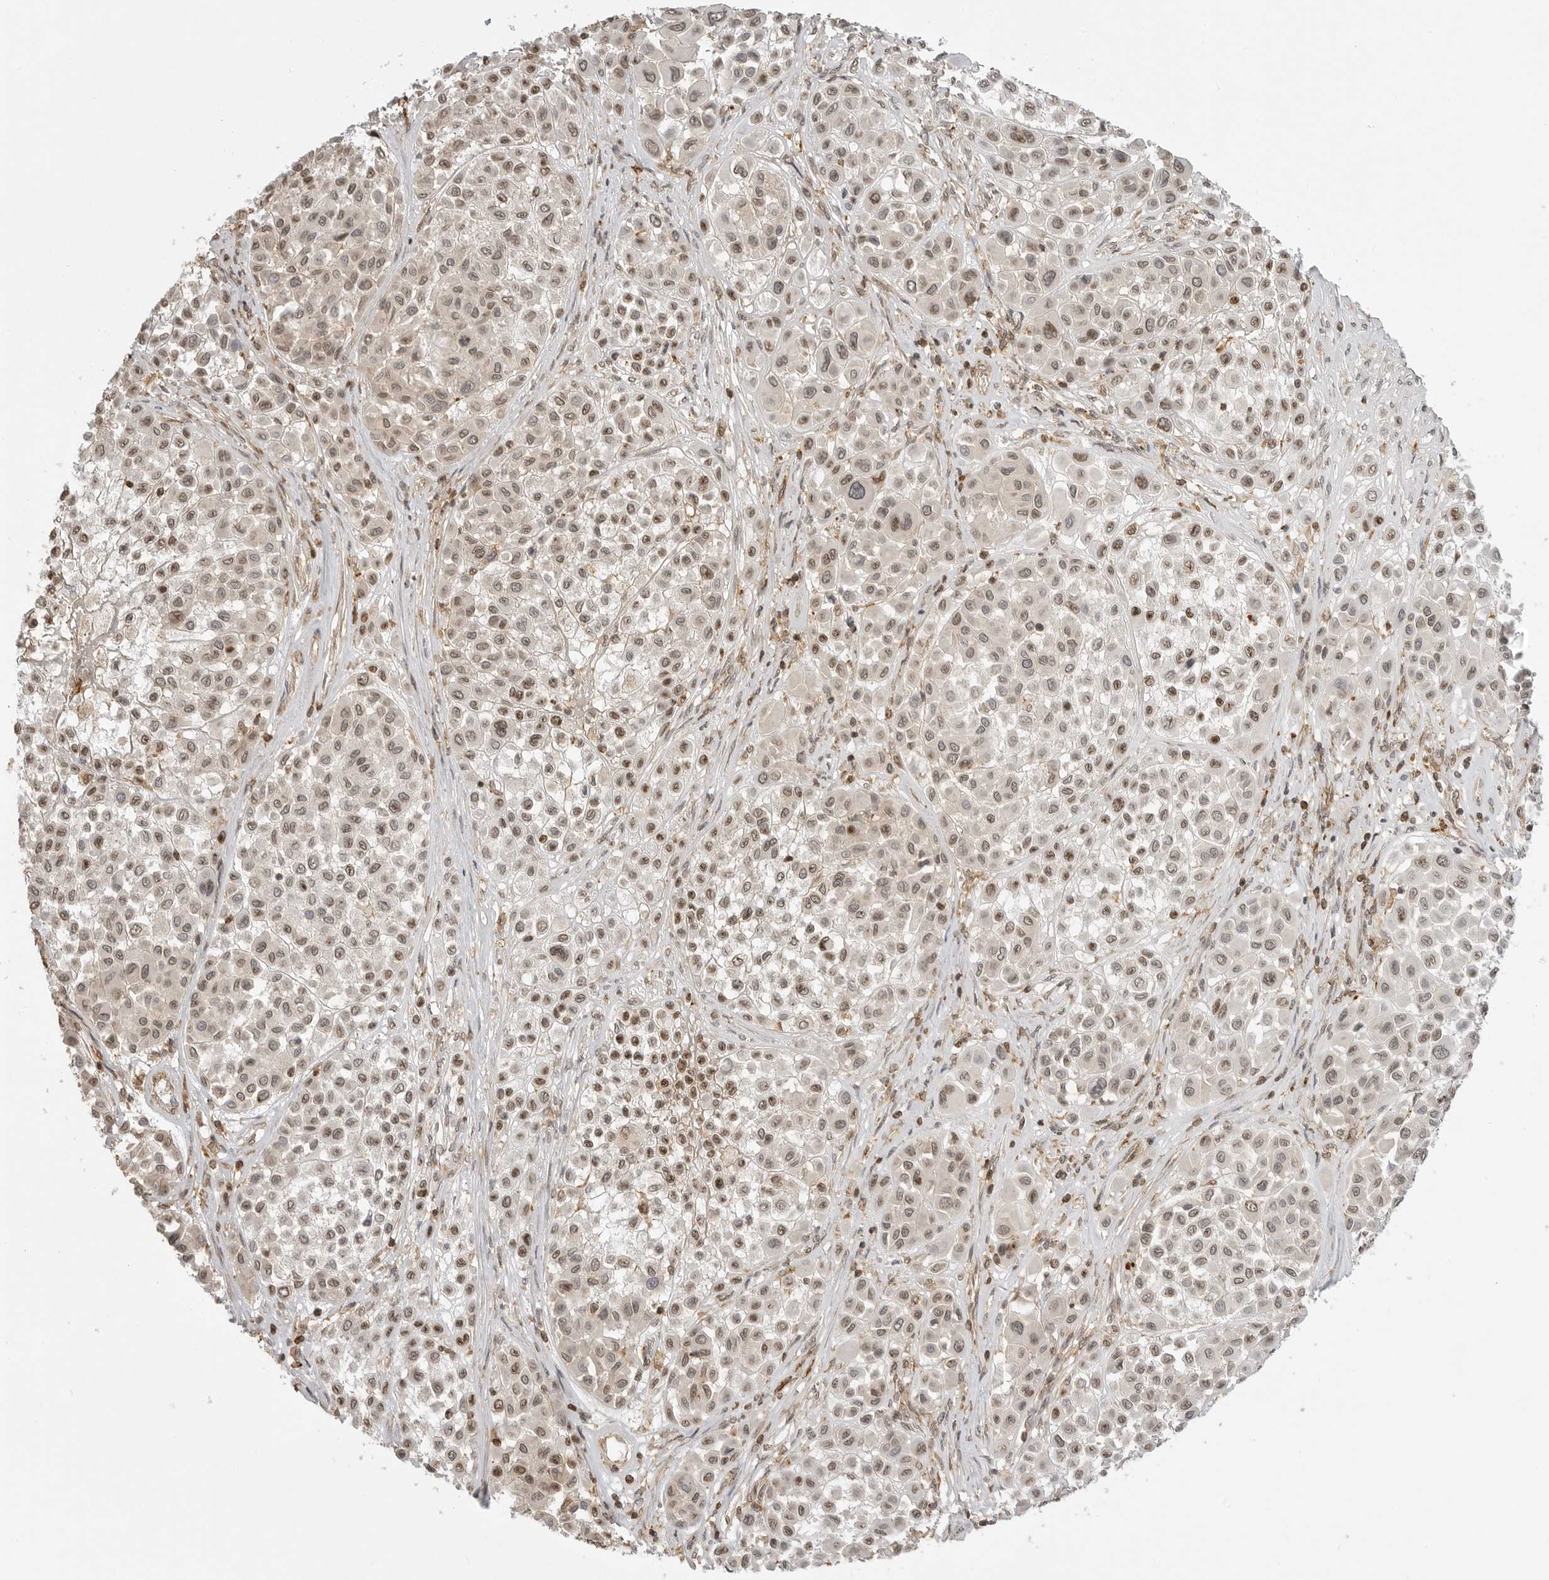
{"staining": {"intensity": "moderate", "quantity": ">75%", "location": "nuclear"}, "tissue": "melanoma", "cell_type": "Tumor cells", "image_type": "cancer", "snomed": [{"axis": "morphology", "description": "Malignant melanoma, Metastatic site"}, {"axis": "topography", "description": "Soft tissue"}], "caption": "Tumor cells exhibit medium levels of moderate nuclear expression in about >75% of cells in human melanoma.", "gene": "GPC2", "patient": {"sex": "male", "age": 41}}